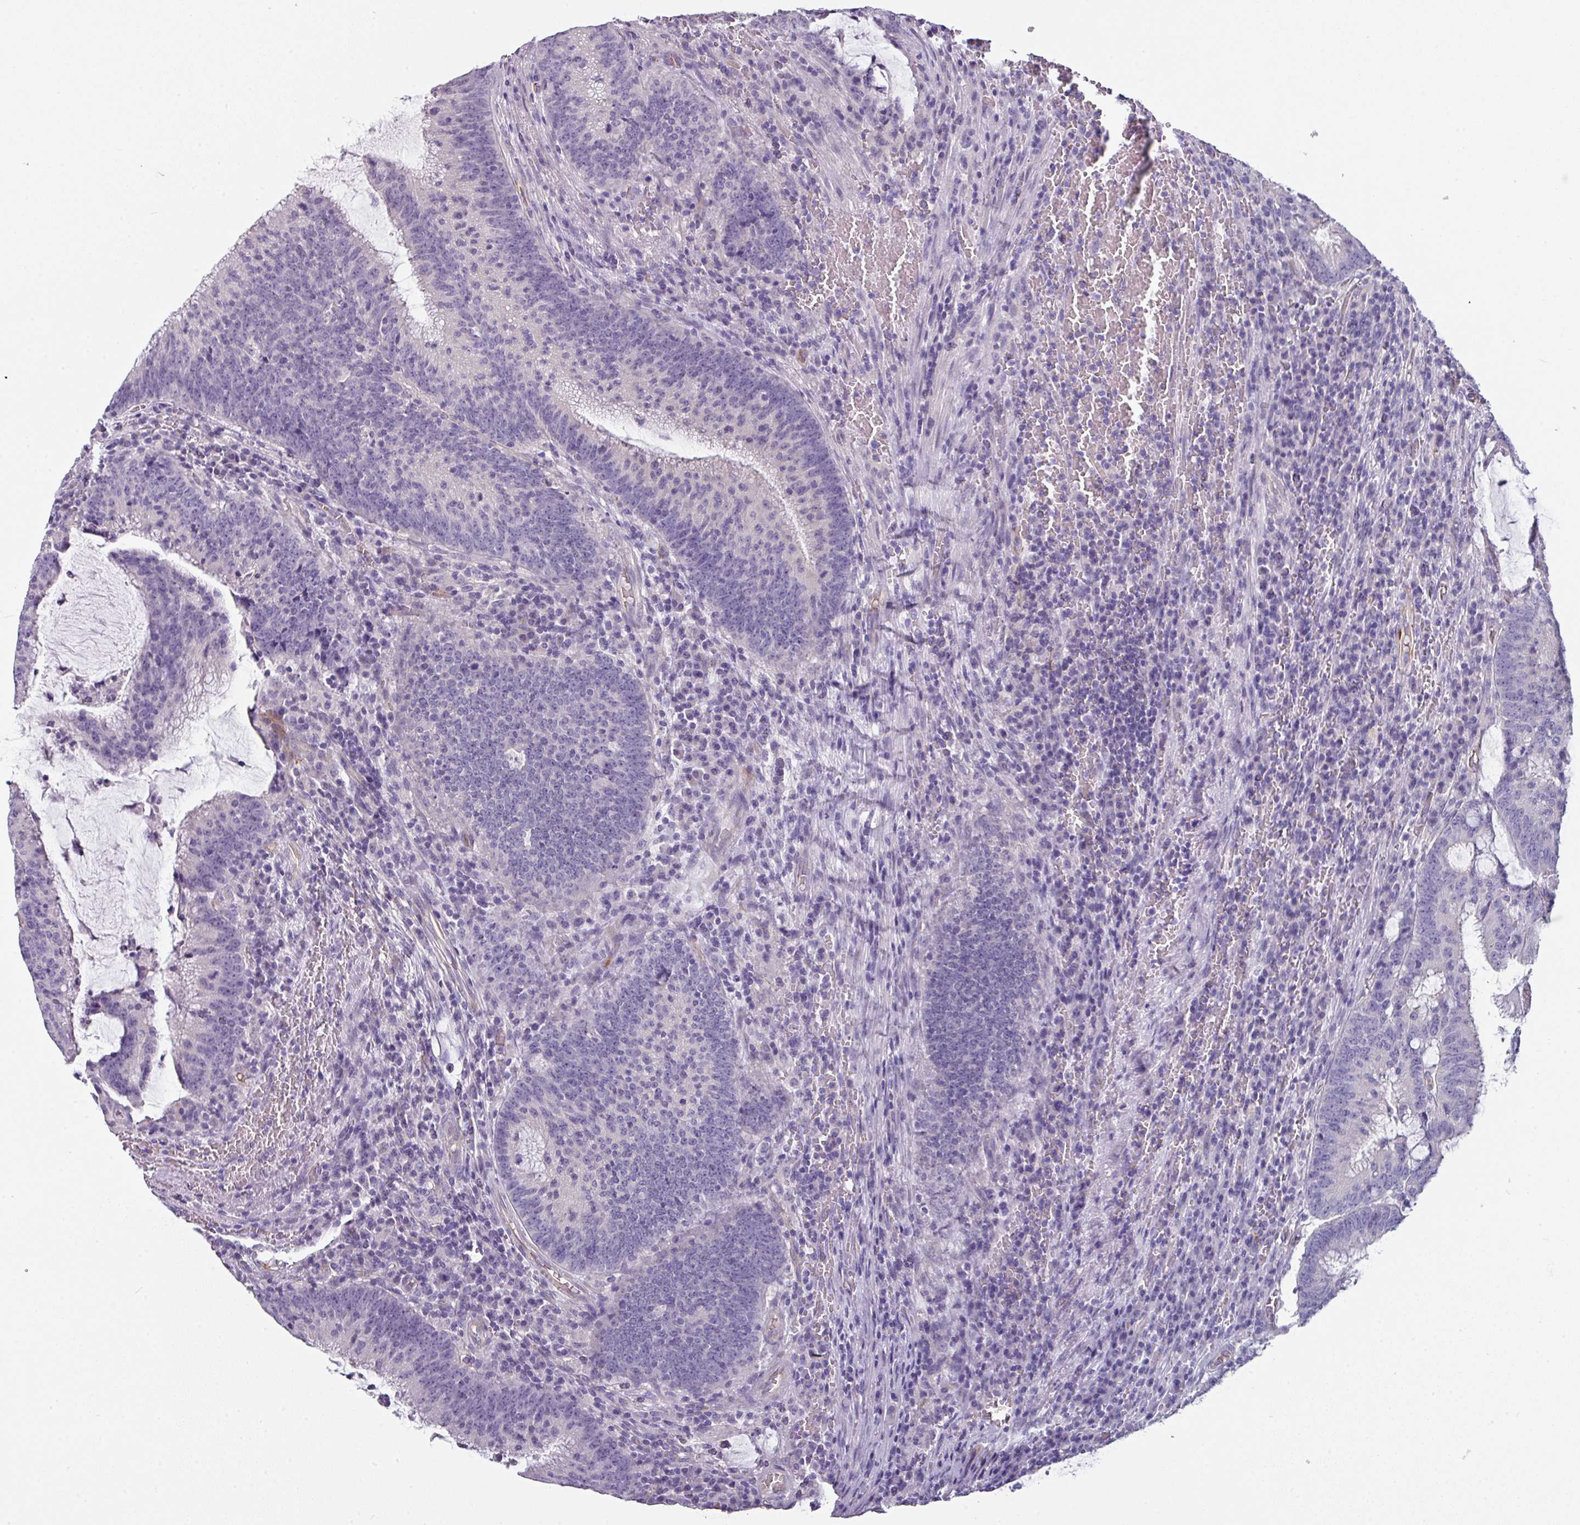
{"staining": {"intensity": "negative", "quantity": "none", "location": "none"}, "tissue": "colorectal cancer", "cell_type": "Tumor cells", "image_type": "cancer", "snomed": [{"axis": "morphology", "description": "Adenocarcinoma, NOS"}, {"axis": "topography", "description": "Rectum"}], "caption": "Colorectal adenocarcinoma was stained to show a protein in brown. There is no significant staining in tumor cells.", "gene": "SLC17A7", "patient": {"sex": "female", "age": 77}}